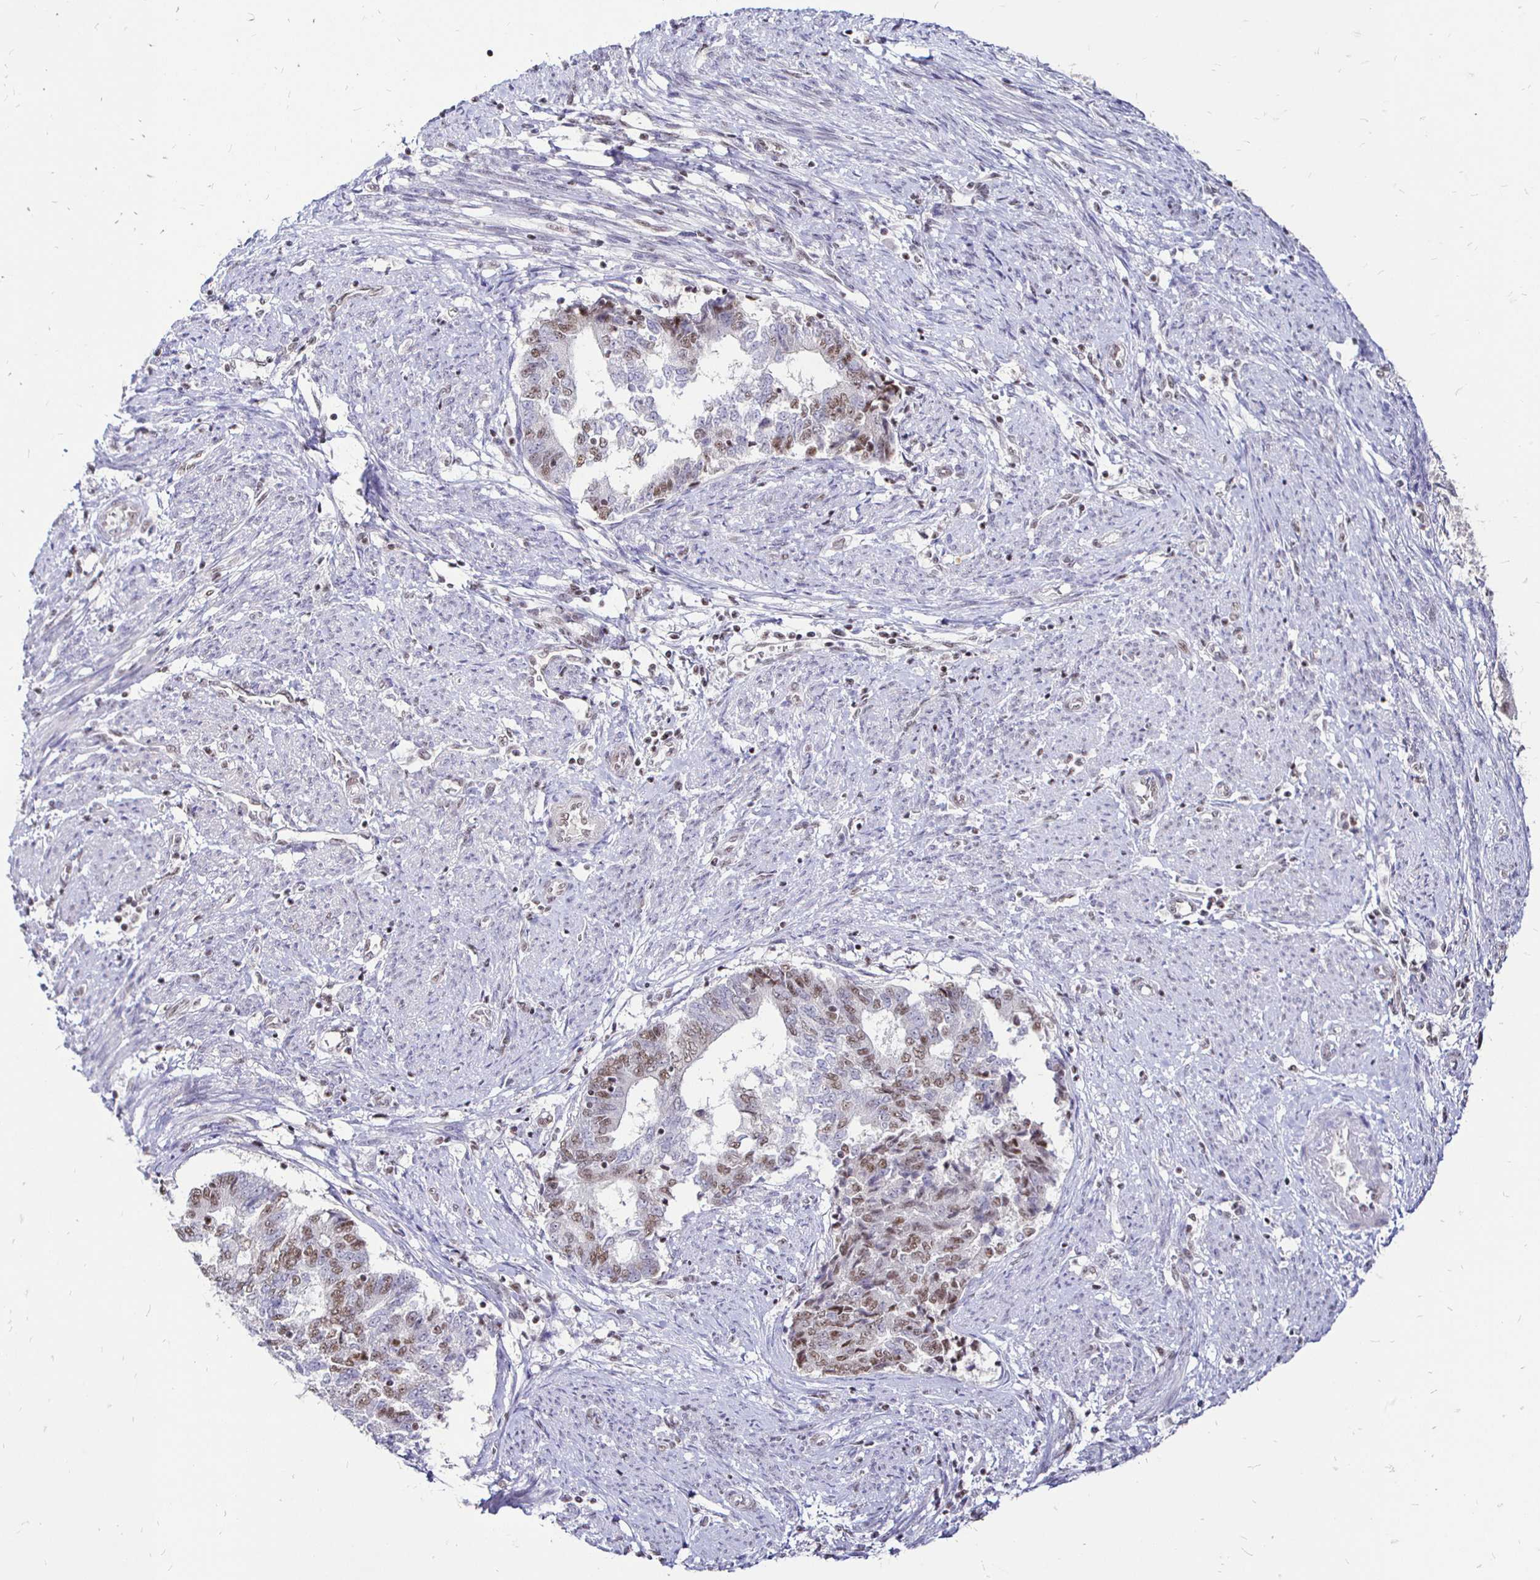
{"staining": {"intensity": "weak", "quantity": "25%-75%", "location": "nuclear"}, "tissue": "endometrial cancer", "cell_type": "Tumor cells", "image_type": "cancer", "snomed": [{"axis": "morphology", "description": "Adenocarcinoma, NOS"}, {"axis": "topography", "description": "Endometrium"}], "caption": "This is an image of IHC staining of adenocarcinoma (endometrial), which shows weak positivity in the nuclear of tumor cells.", "gene": "SIN3A", "patient": {"sex": "female", "age": 65}}